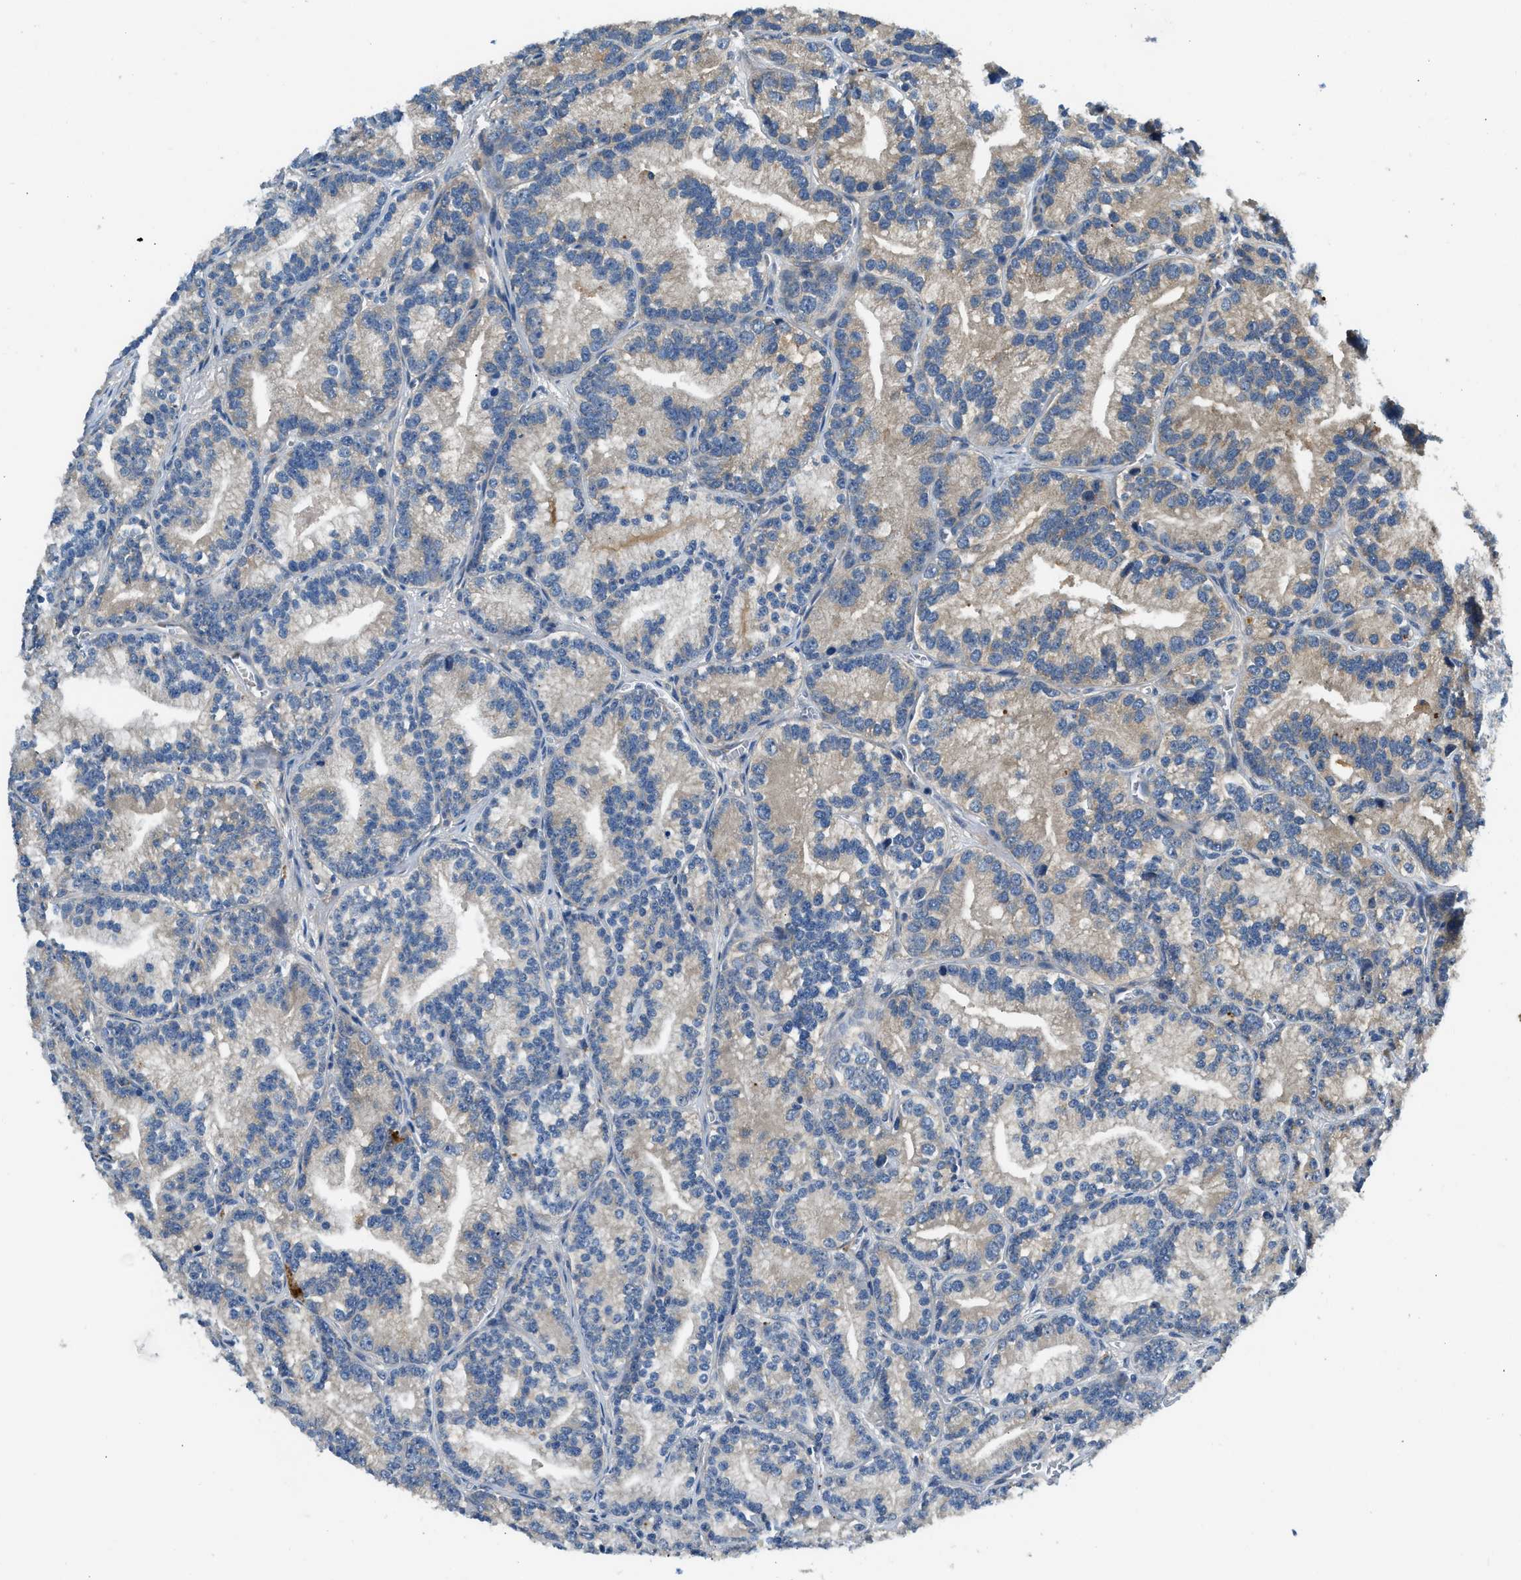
{"staining": {"intensity": "weak", "quantity": ">75%", "location": "cytoplasmic/membranous"}, "tissue": "prostate cancer", "cell_type": "Tumor cells", "image_type": "cancer", "snomed": [{"axis": "morphology", "description": "Adenocarcinoma, Low grade"}, {"axis": "topography", "description": "Prostate"}], "caption": "About >75% of tumor cells in prostate cancer (adenocarcinoma (low-grade)) display weak cytoplasmic/membranous protein positivity as visualized by brown immunohistochemical staining.", "gene": "IL3RA", "patient": {"sex": "male", "age": 89}}